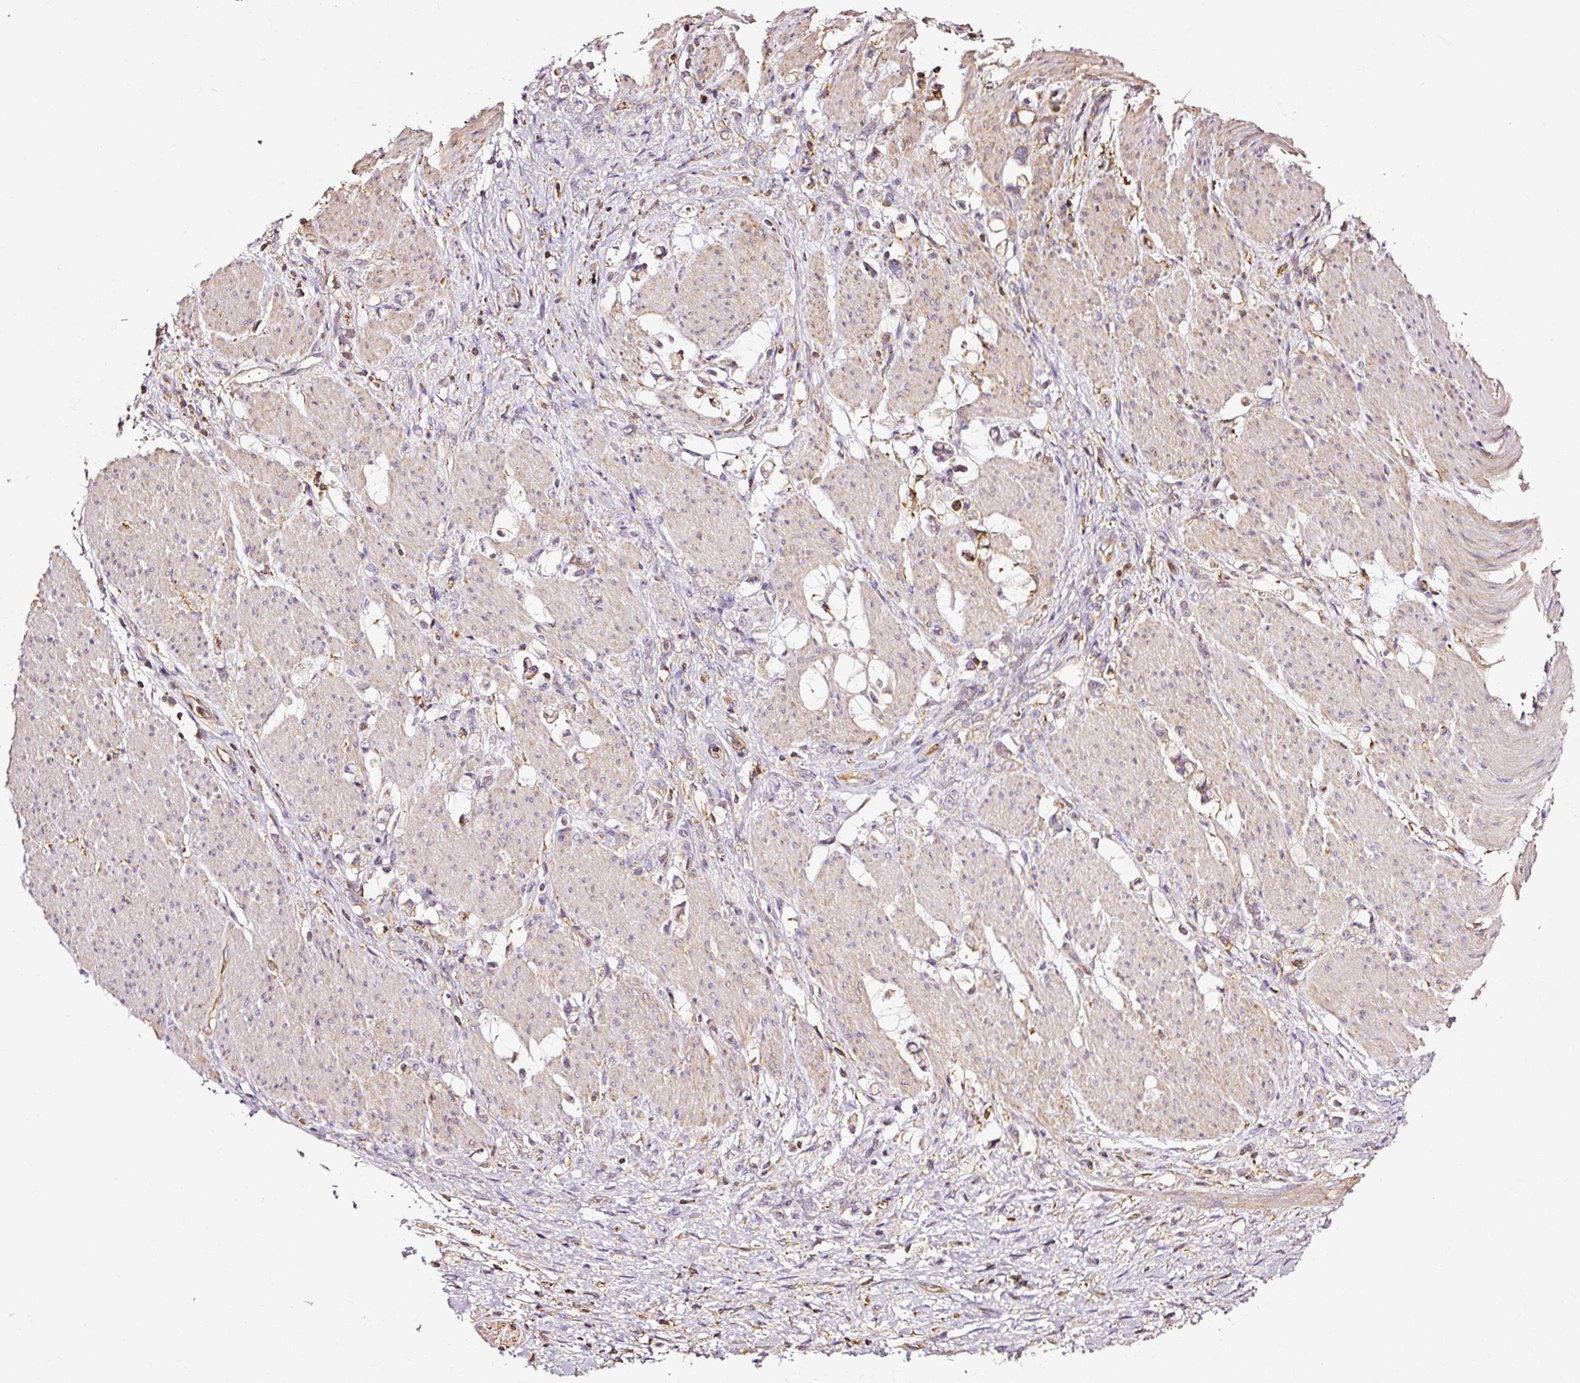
{"staining": {"intensity": "negative", "quantity": "none", "location": "none"}, "tissue": "stomach cancer", "cell_type": "Tumor cells", "image_type": "cancer", "snomed": [{"axis": "morphology", "description": "Adenocarcinoma, NOS"}, {"axis": "topography", "description": "Stomach"}], "caption": "Tumor cells are negative for protein expression in human stomach adenocarcinoma. (Stains: DAB (3,3'-diaminobenzidine) immunohistochemistry with hematoxylin counter stain, Microscopy: brightfield microscopy at high magnification).", "gene": "METAP1", "patient": {"sex": "female", "age": 60}}